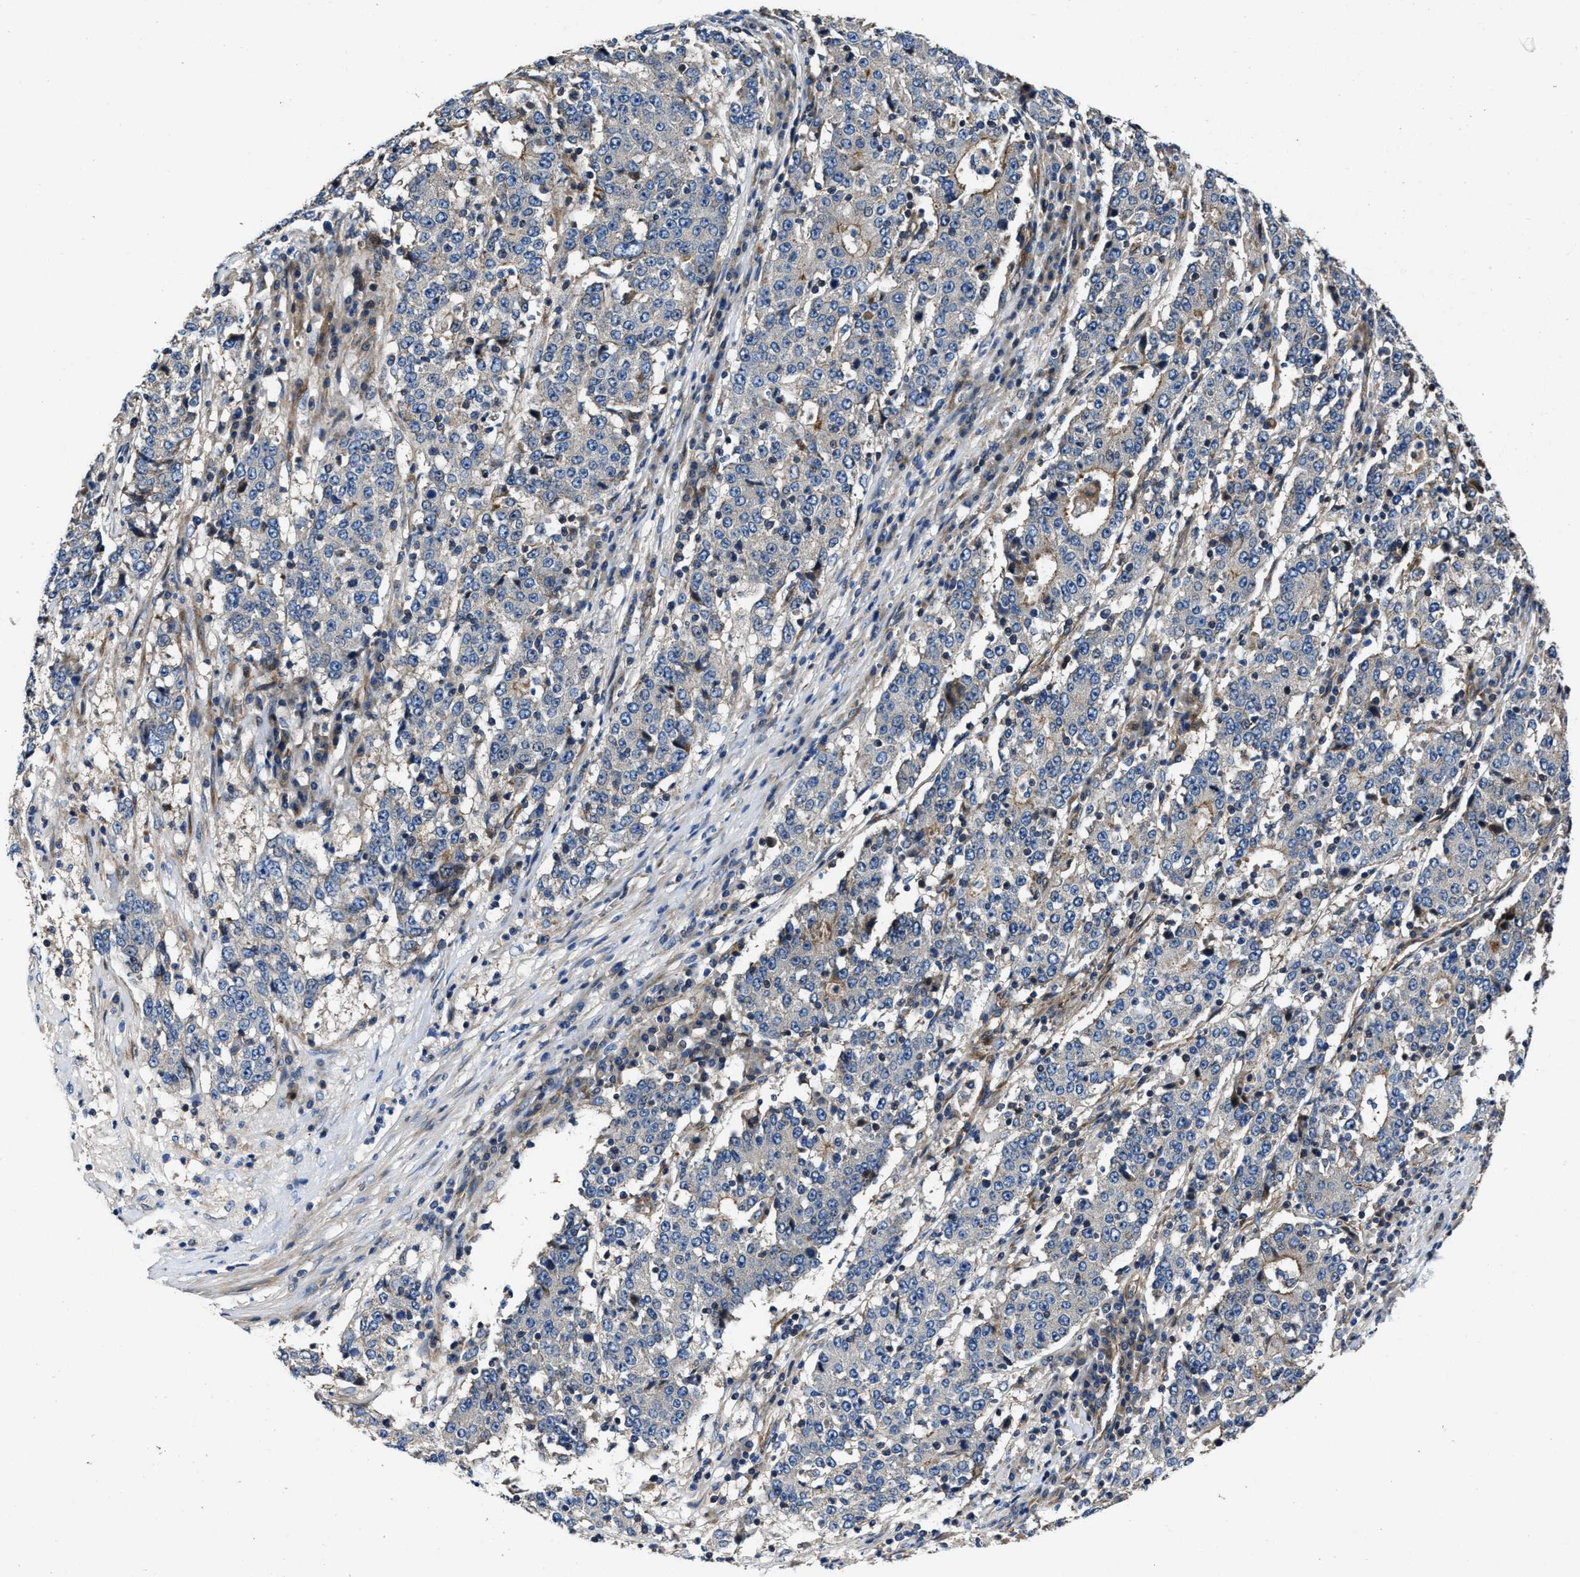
{"staining": {"intensity": "negative", "quantity": "none", "location": "none"}, "tissue": "stomach cancer", "cell_type": "Tumor cells", "image_type": "cancer", "snomed": [{"axis": "morphology", "description": "Adenocarcinoma, NOS"}, {"axis": "topography", "description": "Stomach"}], "caption": "The photomicrograph displays no staining of tumor cells in stomach cancer.", "gene": "PTAR1", "patient": {"sex": "male", "age": 59}}